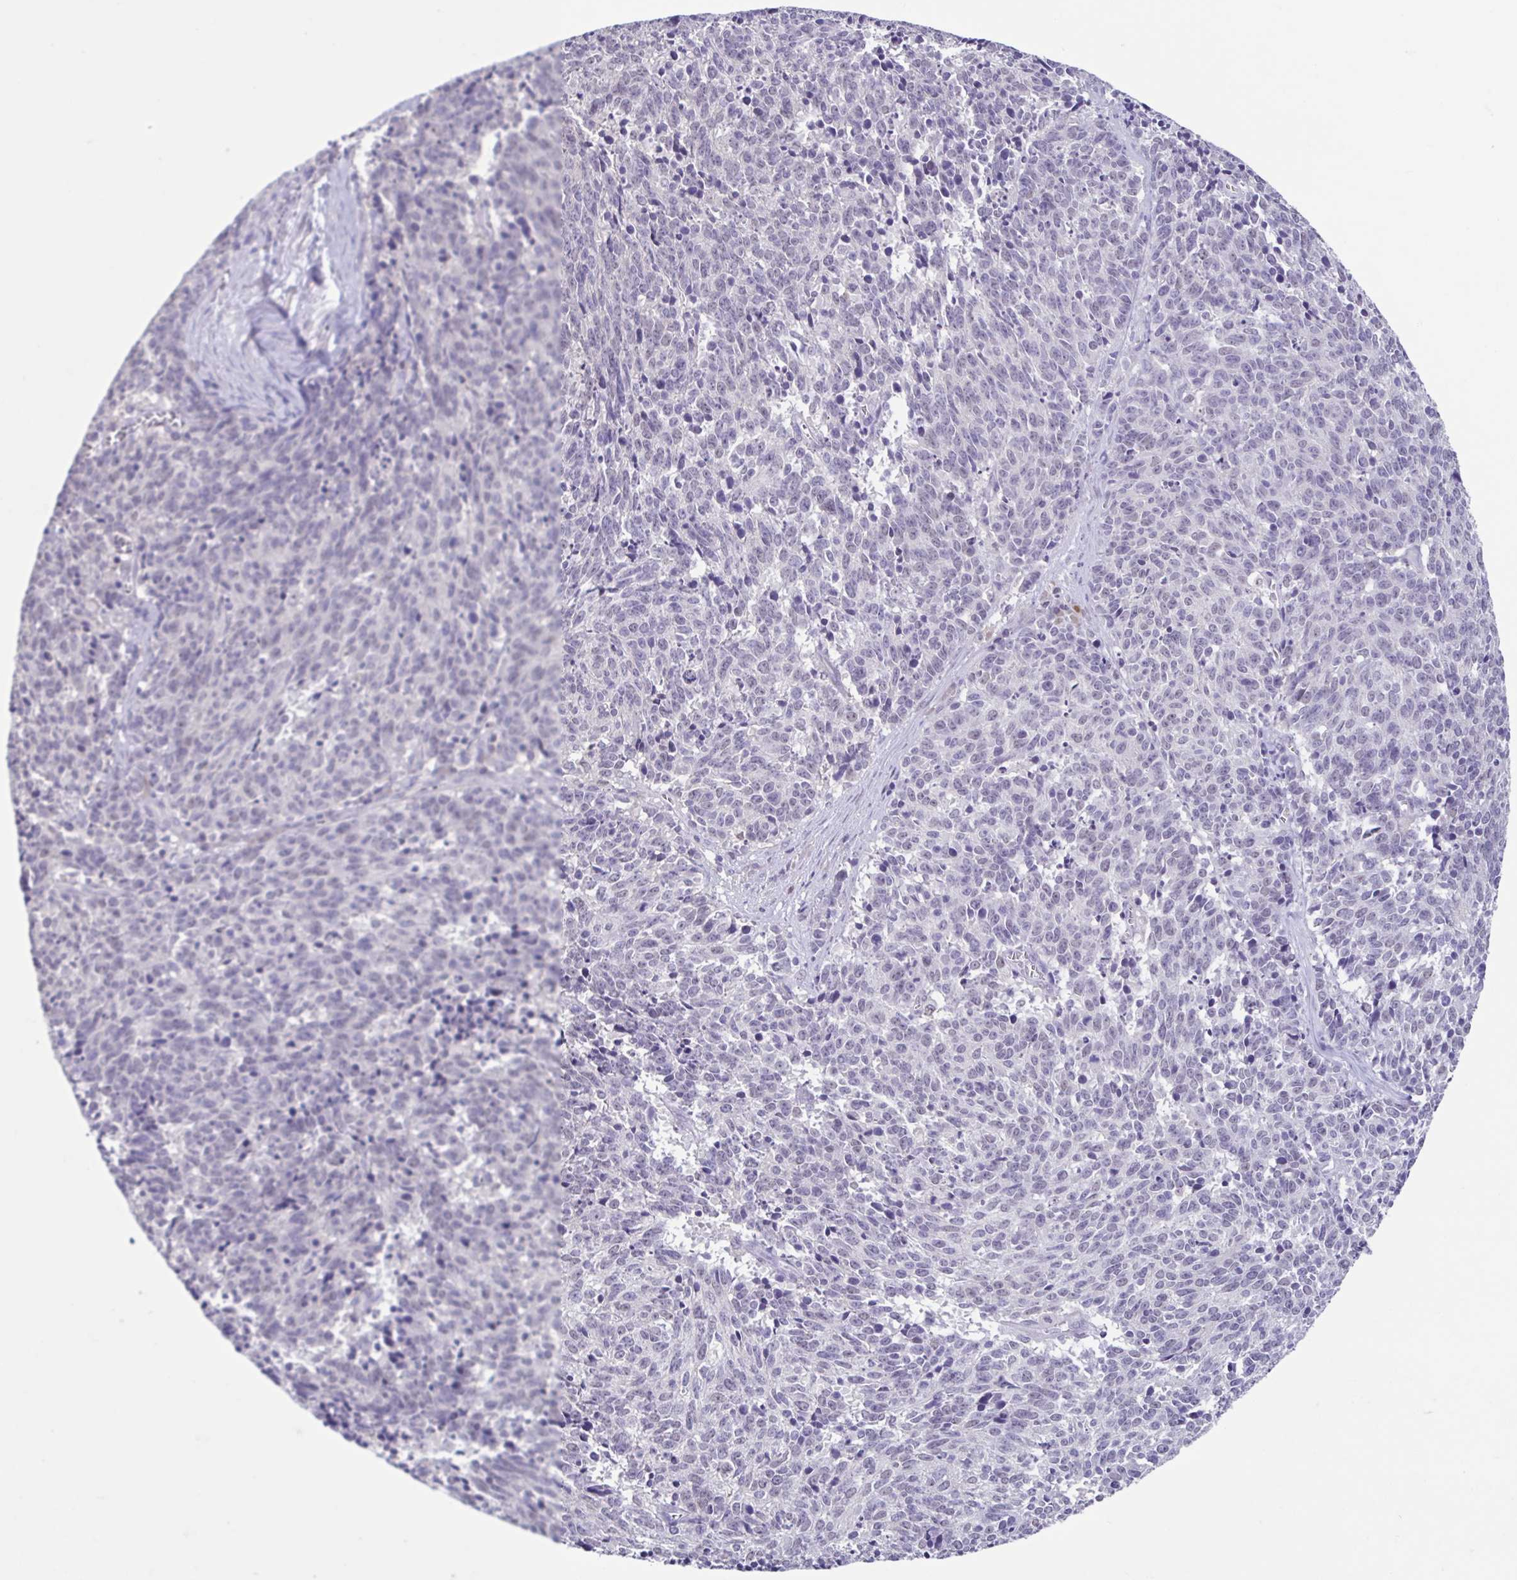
{"staining": {"intensity": "negative", "quantity": "none", "location": "none"}, "tissue": "cervical cancer", "cell_type": "Tumor cells", "image_type": "cancer", "snomed": [{"axis": "morphology", "description": "Squamous cell carcinoma, NOS"}, {"axis": "topography", "description": "Cervix"}], "caption": "A high-resolution photomicrograph shows IHC staining of cervical cancer, which exhibits no significant positivity in tumor cells.", "gene": "ACTRT3", "patient": {"sex": "female", "age": 29}}